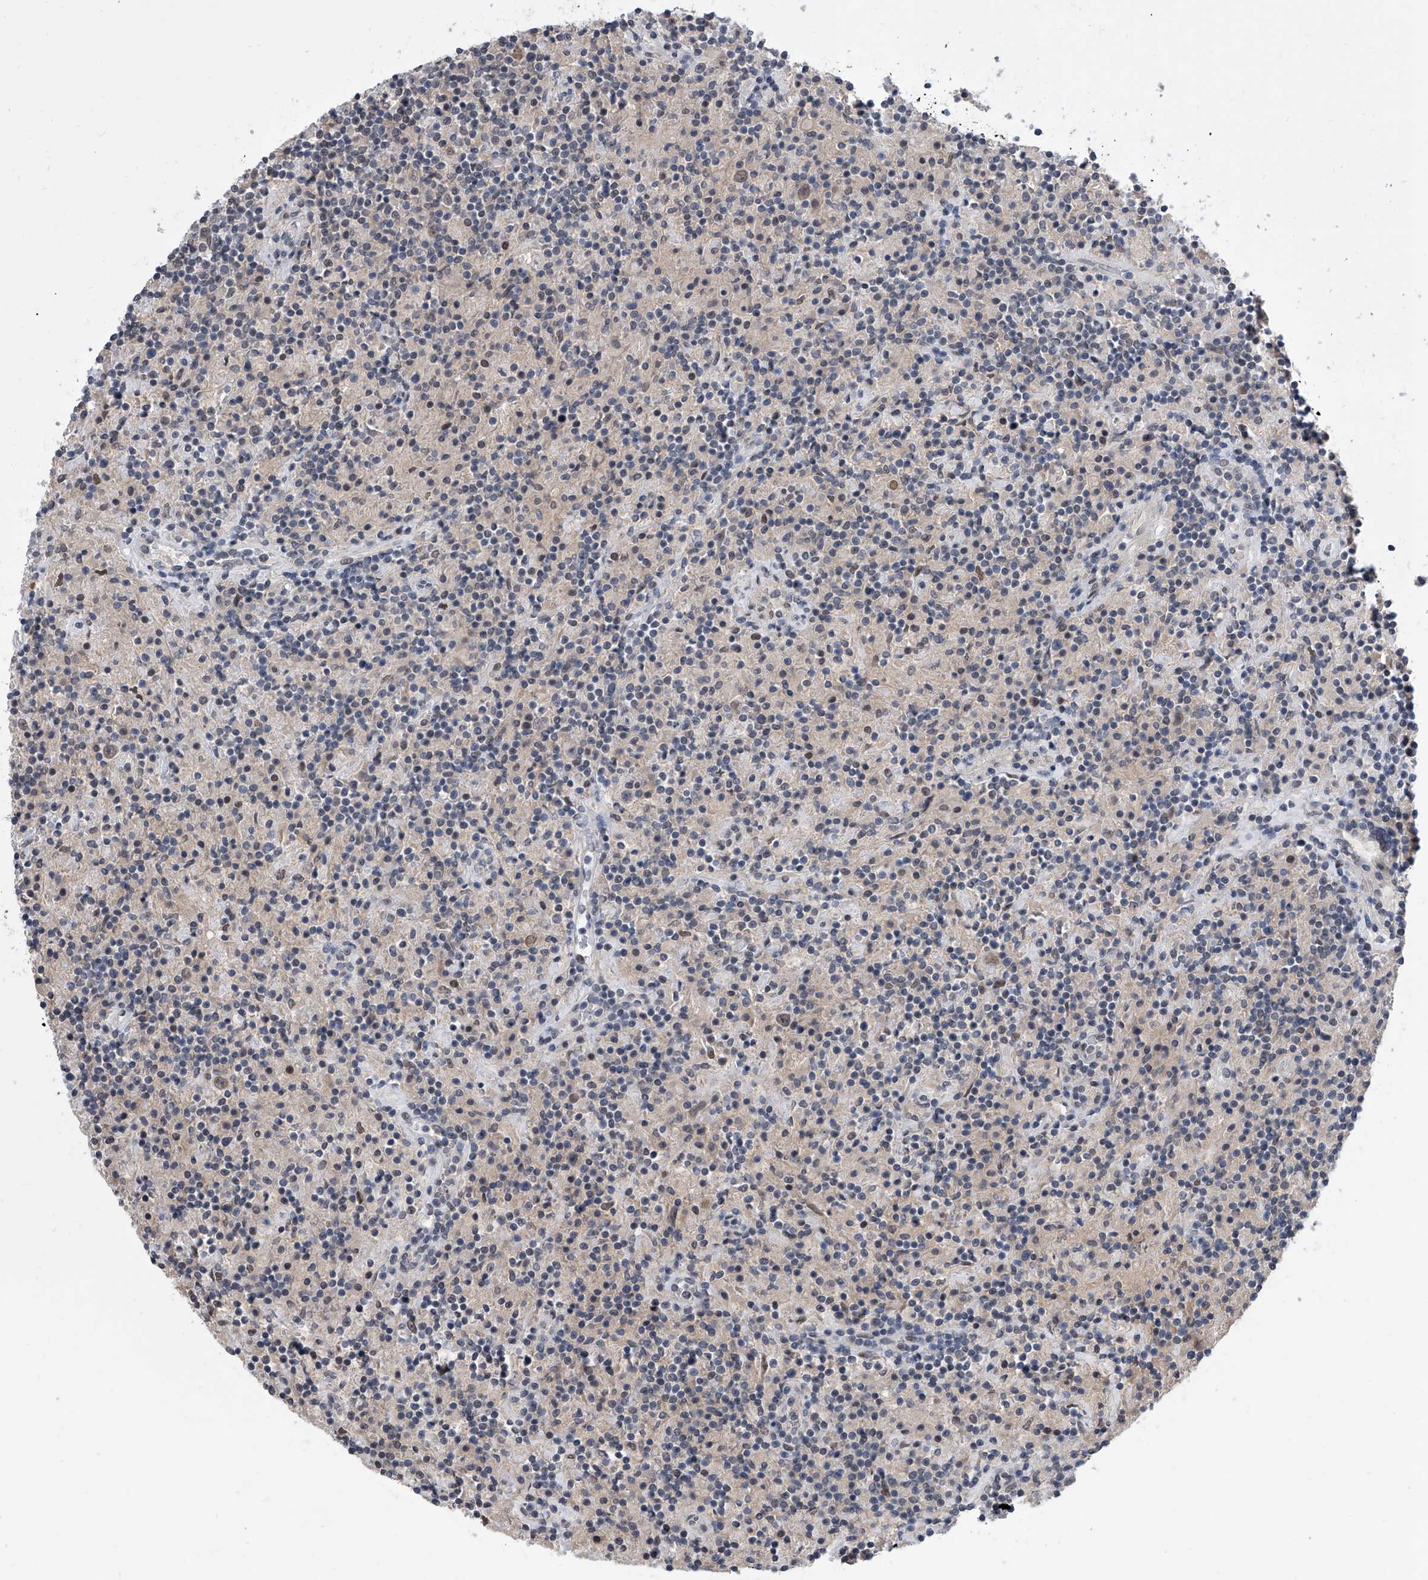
{"staining": {"intensity": "weak", "quantity": "25%-75%", "location": "nuclear"}, "tissue": "lymphoma", "cell_type": "Tumor cells", "image_type": "cancer", "snomed": [{"axis": "morphology", "description": "Hodgkin's disease, NOS"}, {"axis": "topography", "description": "Lymph node"}], "caption": "Tumor cells exhibit low levels of weak nuclear expression in about 25%-75% of cells in human Hodgkin's disease.", "gene": "BHLHE23", "patient": {"sex": "male", "age": 70}}